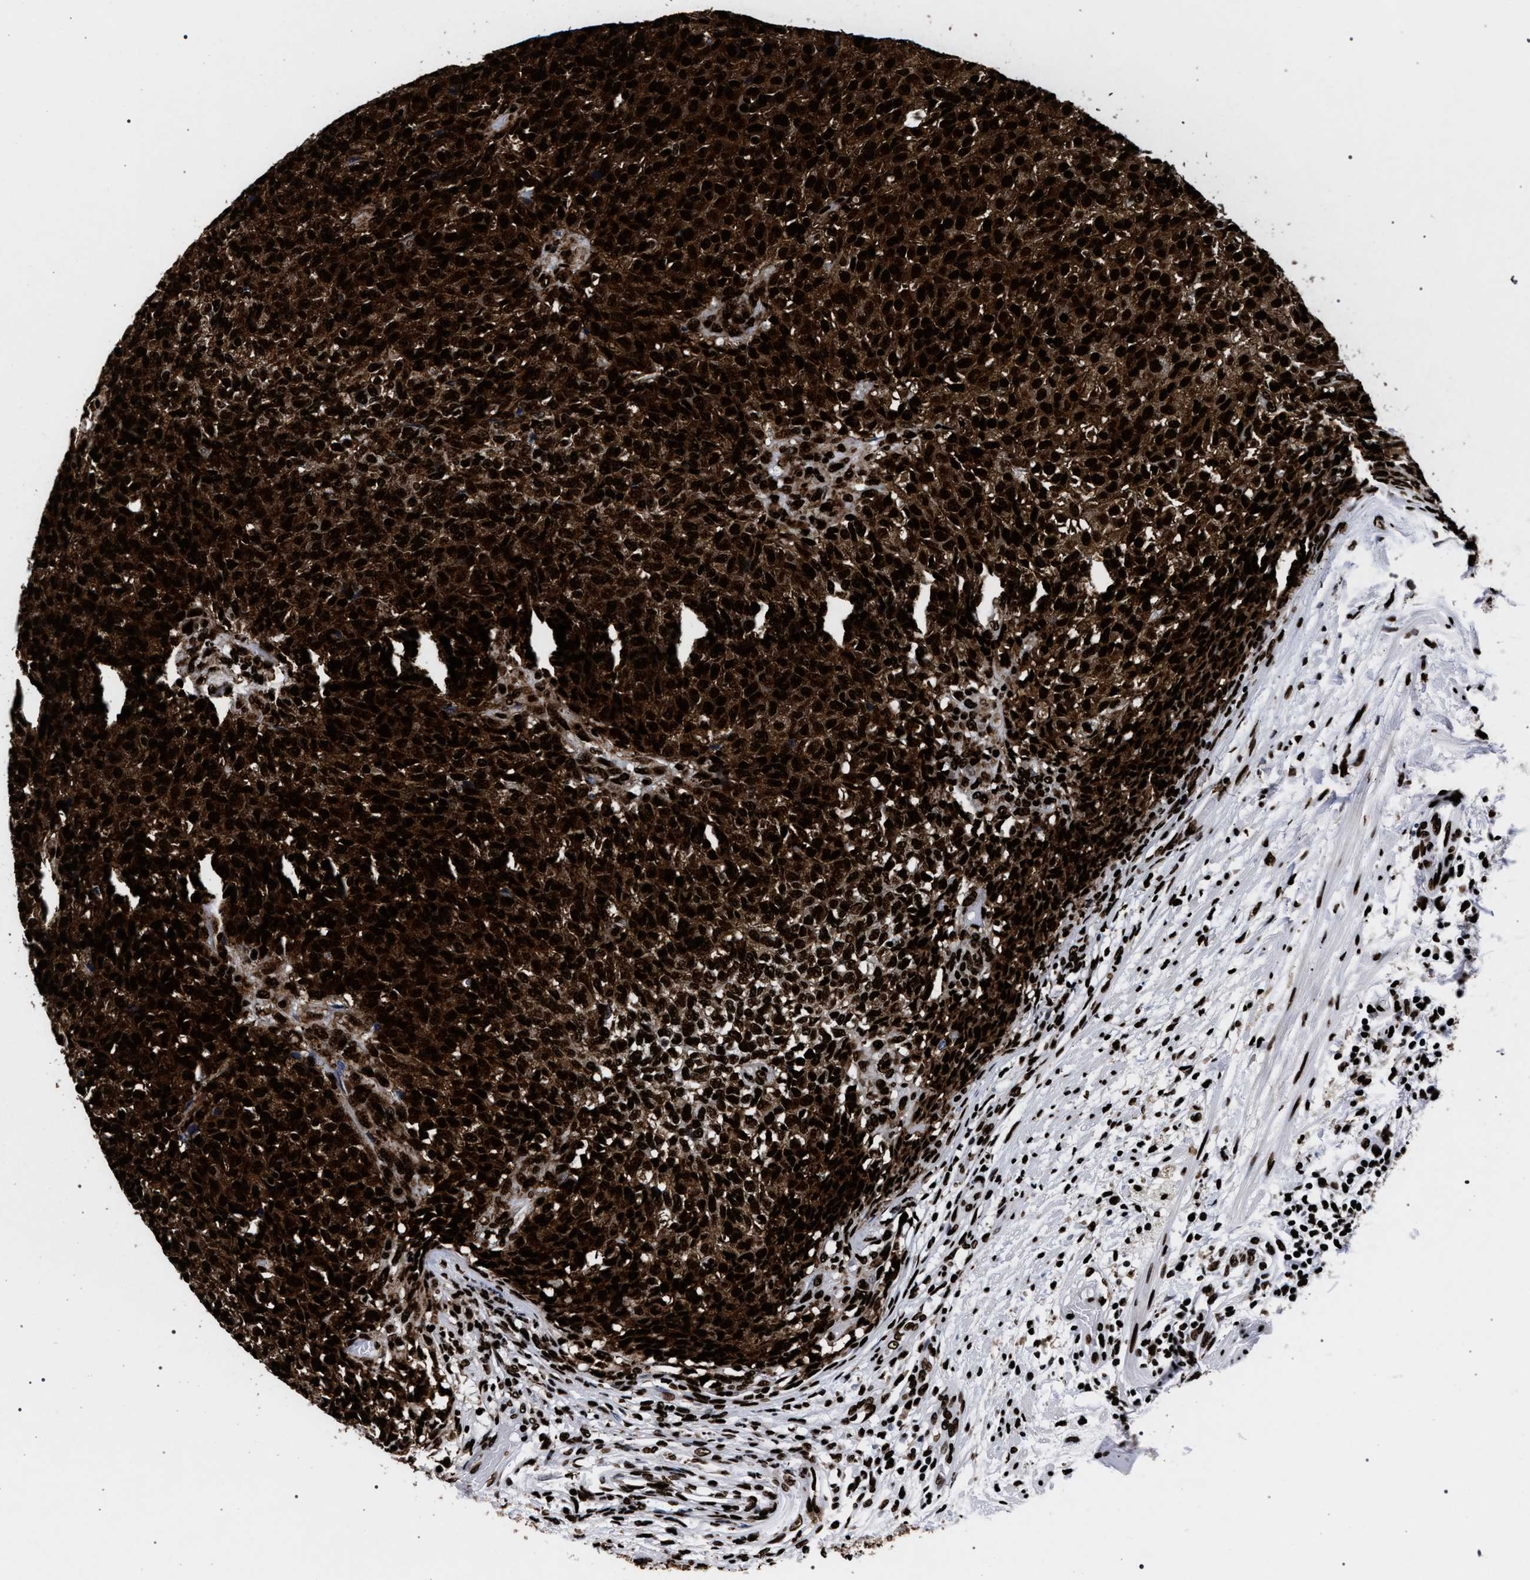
{"staining": {"intensity": "strong", "quantity": ">75%", "location": "cytoplasmic/membranous,nuclear"}, "tissue": "testis cancer", "cell_type": "Tumor cells", "image_type": "cancer", "snomed": [{"axis": "morphology", "description": "Seminoma, NOS"}, {"axis": "topography", "description": "Testis"}], "caption": "IHC of human testis cancer exhibits high levels of strong cytoplasmic/membranous and nuclear expression in approximately >75% of tumor cells. (DAB IHC with brightfield microscopy, high magnification).", "gene": "HNRNPA1", "patient": {"sex": "male", "age": 59}}